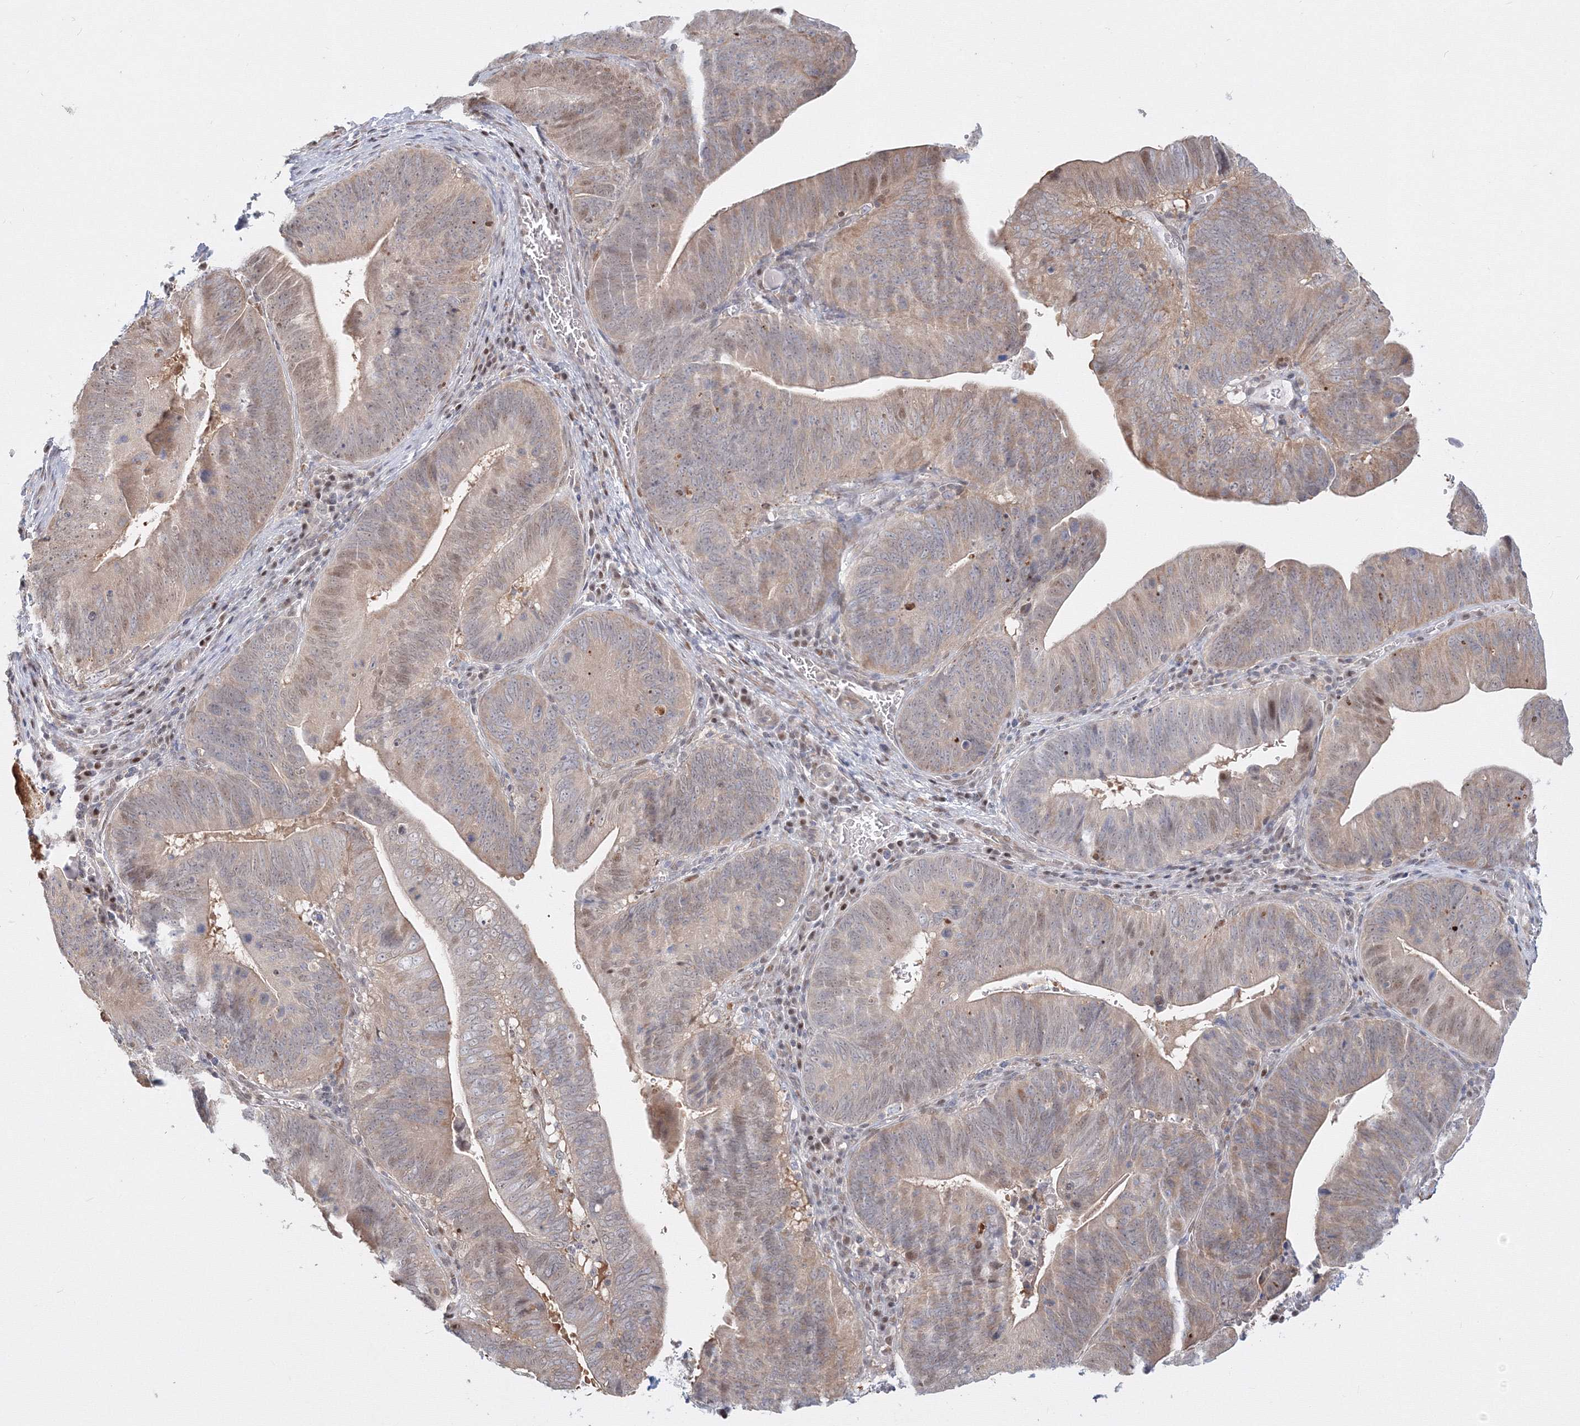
{"staining": {"intensity": "moderate", "quantity": "25%-75%", "location": "nuclear"}, "tissue": "pancreatic cancer", "cell_type": "Tumor cells", "image_type": "cancer", "snomed": [{"axis": "morphology", "description": "Adenocarcinoma, NOS"}, {"axis": "topography", "description": "Pancreas"}], "caption": "This is a histology image of immunohistochemistry staining of pancreatic cancer (adenocarcinoma), which shows moderate expression in the nuclear of tumor cells.", "gene": "ARHGAP21", "patient": {"sex": "male", "age": 63}}